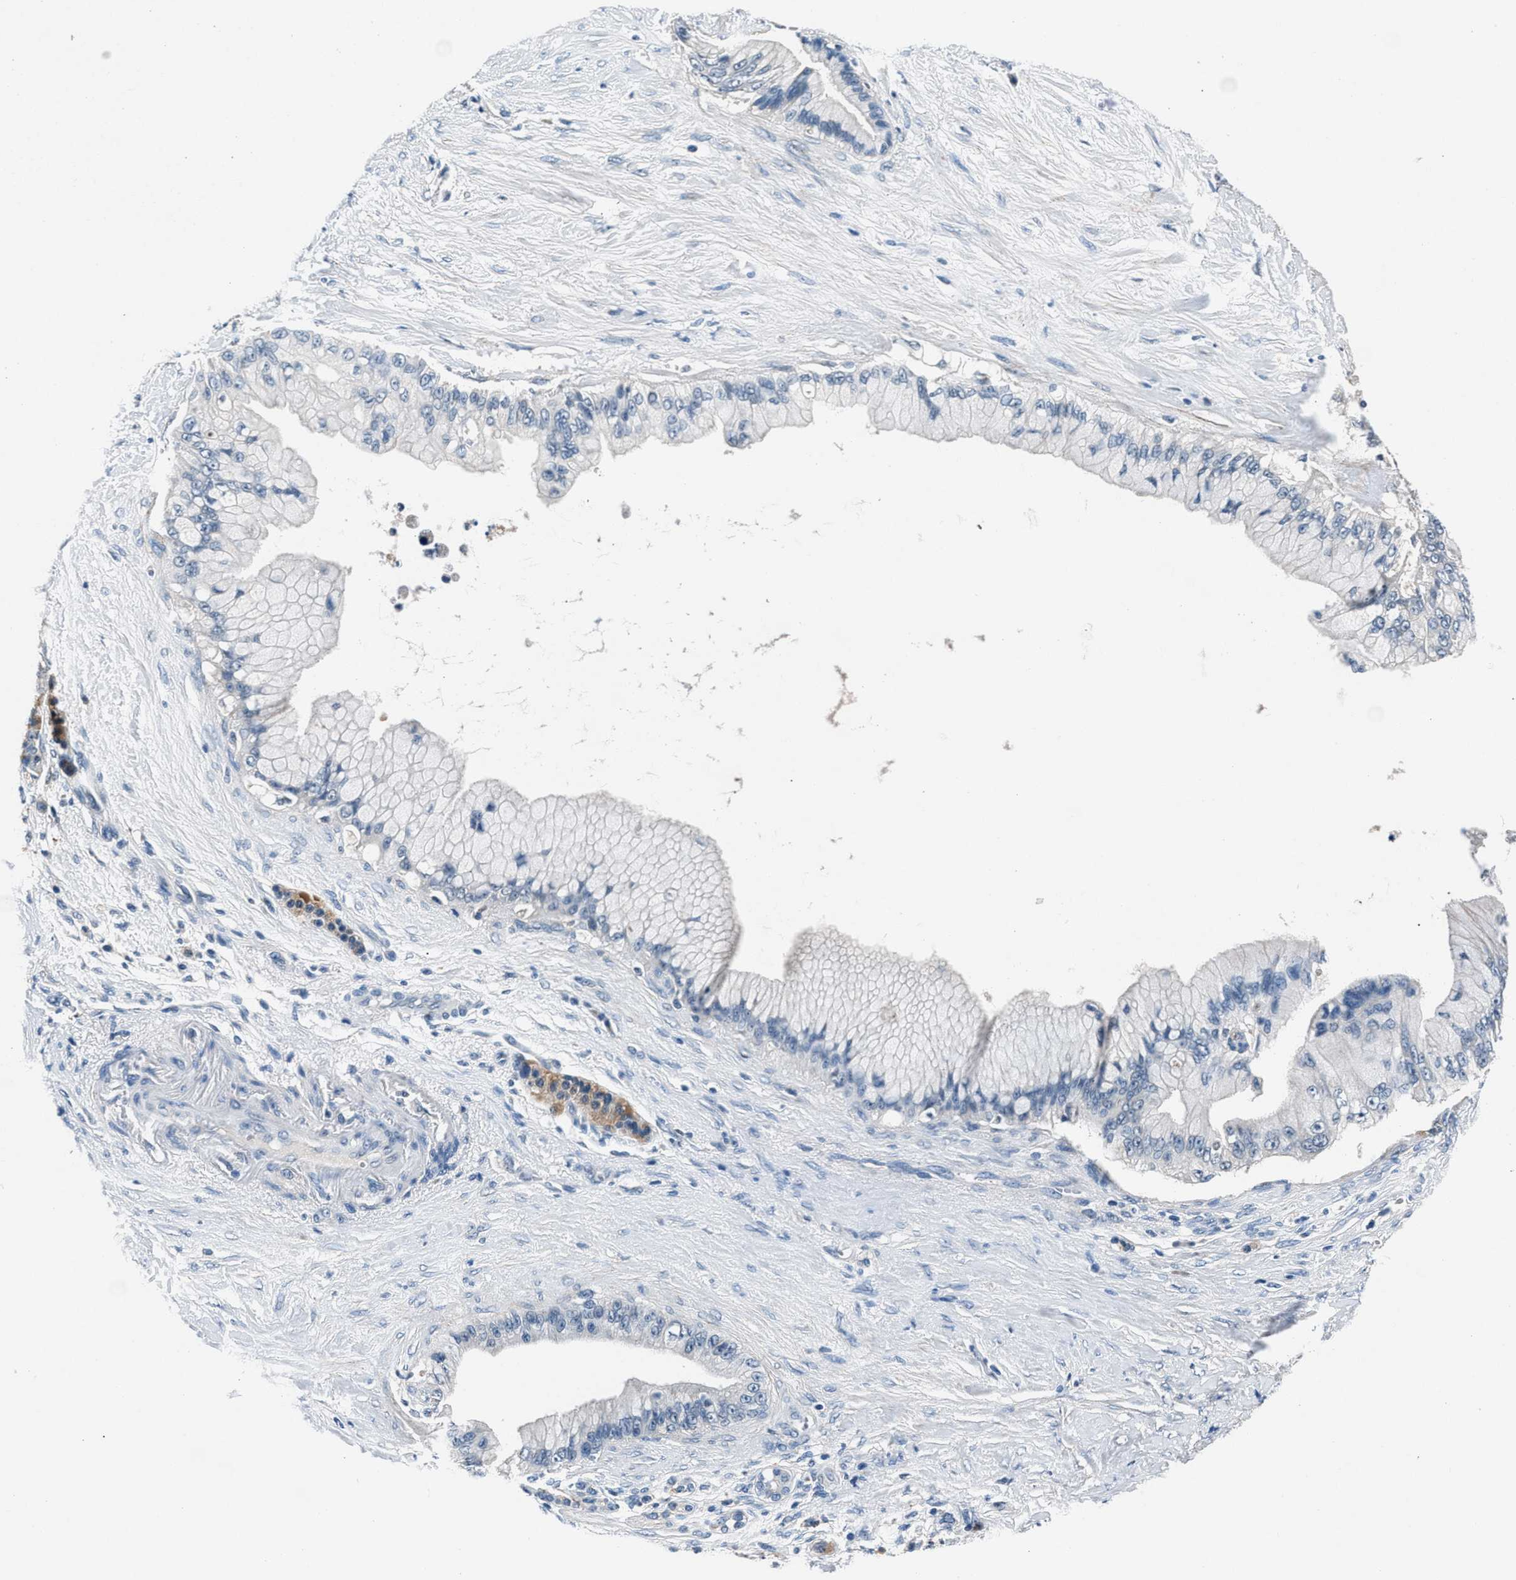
{"staining": {"intensity": "negative", "quantity": "none", "location": "none"}, "tissue": "pancreatic cancer", "cell_type": "Tumor cells", "image_type": "cancer", "snomed": [{"axis": "morphology", "description": "Adenocarcinoma, NOS"}, {"axis": "topography", "description": "Pancreas"}], "caption": "DAB (3,3'-diaminobenzidine) immunohistochemical staining of human pancreatic adenocarcinoma shows no significant expression in tumor cells. The staining was performed using DAB (3,3'-diaminobenzidine) to visualize the protein expression in brown, while the nuclei were stained in blue with hematoxylin (Magnification: 20x).", "gene": "DENND6B", "patient": {"sex": "male", "age": 59}}